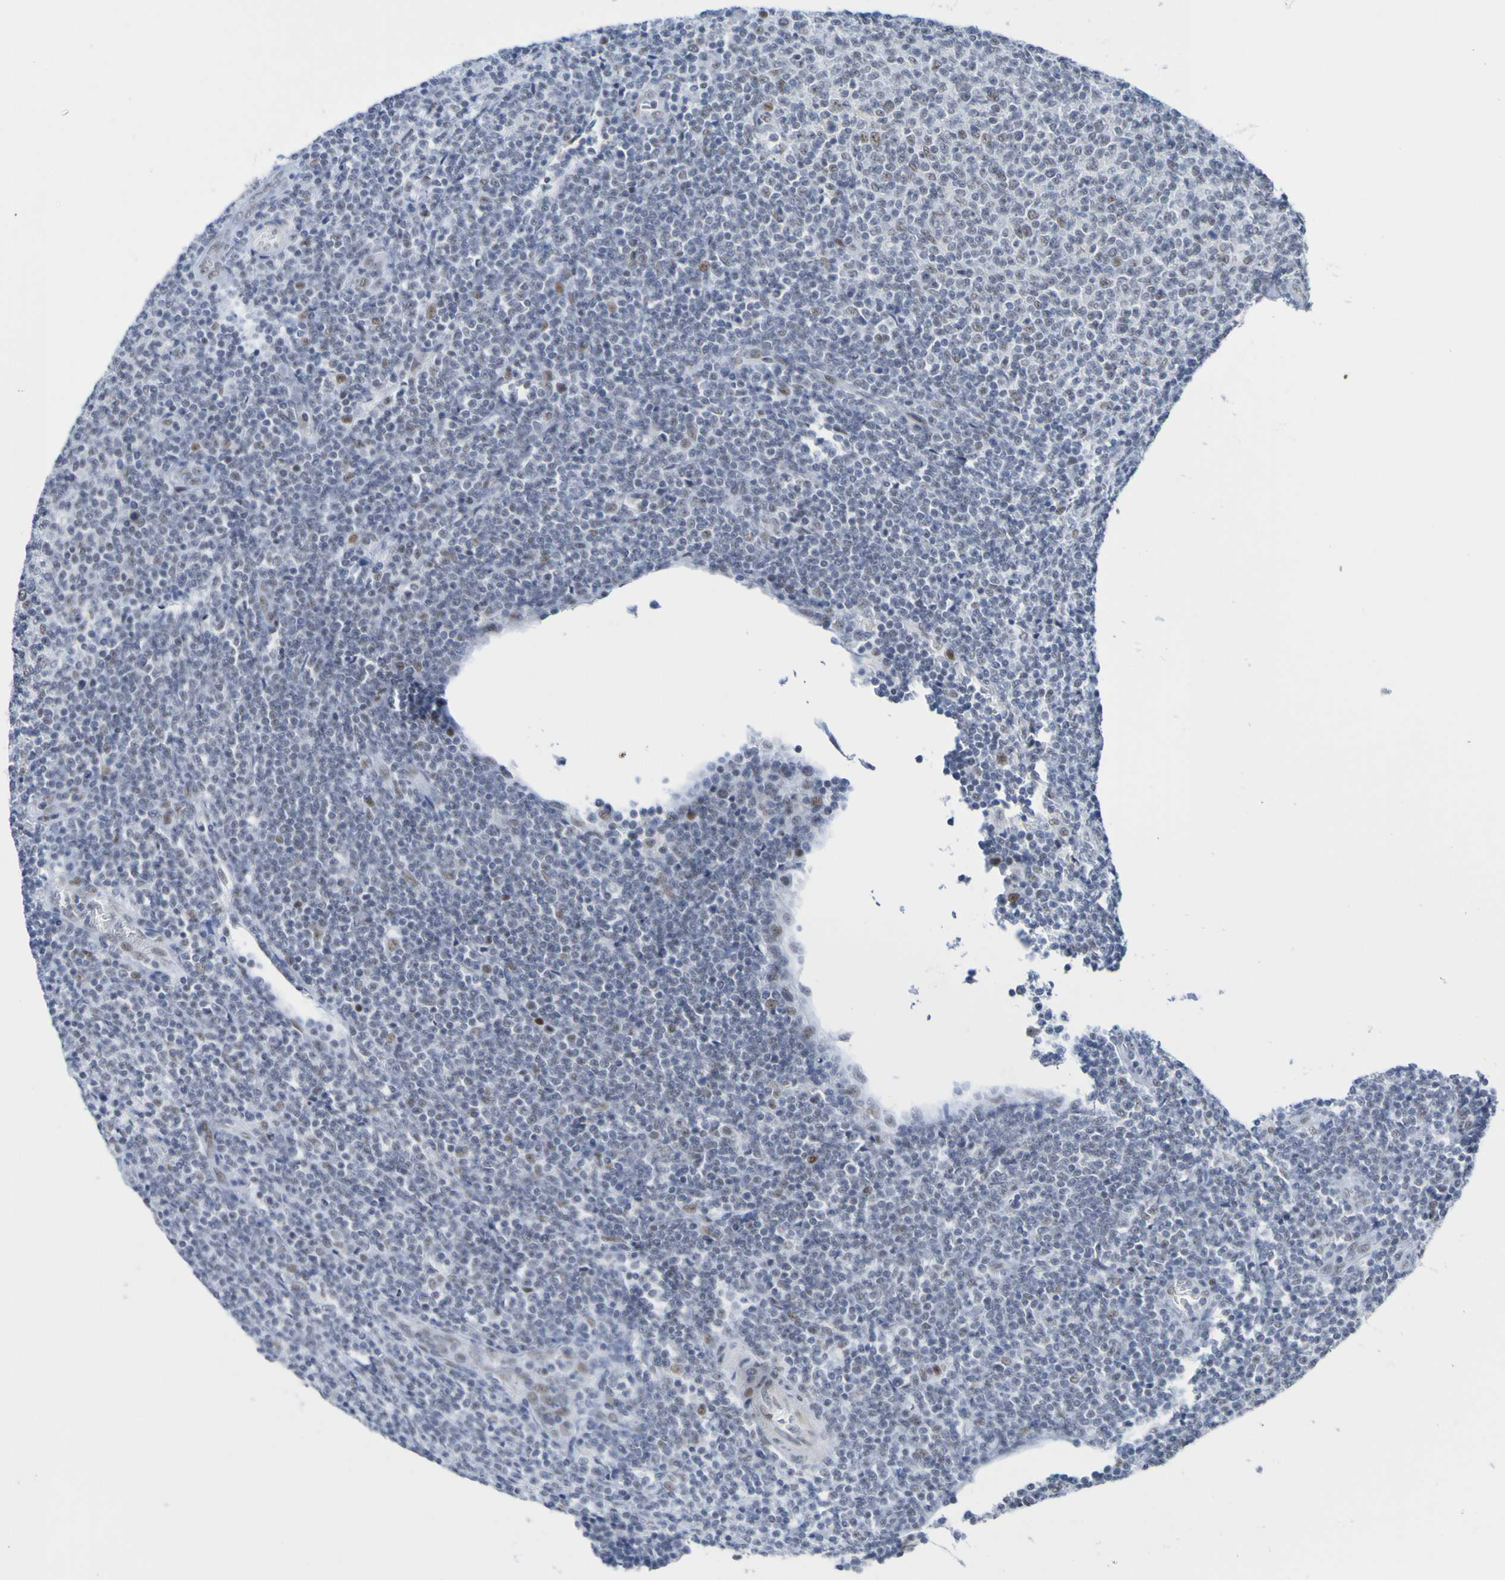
{"staining": {"intensity": "moderate", "quantity": "<25%", "location": "nuclear"}, "tissue": "lymphoma", "cell_type": "Tumor cells", "image_type": "cancer", "snomed": [{"axis": "morphology", "description": "Malignant lymphoma, non-Hodgkin's type, Low grade"}, {"axis": "topography", "description": "Lymph node"}], "caption": "Human lymphoma stained with a brown dye exhibits moderate nuclear positive expression in about <25% of tumor cells.", "gene": "CDC5L", "patient": {"sex": "male", "age": 66}}